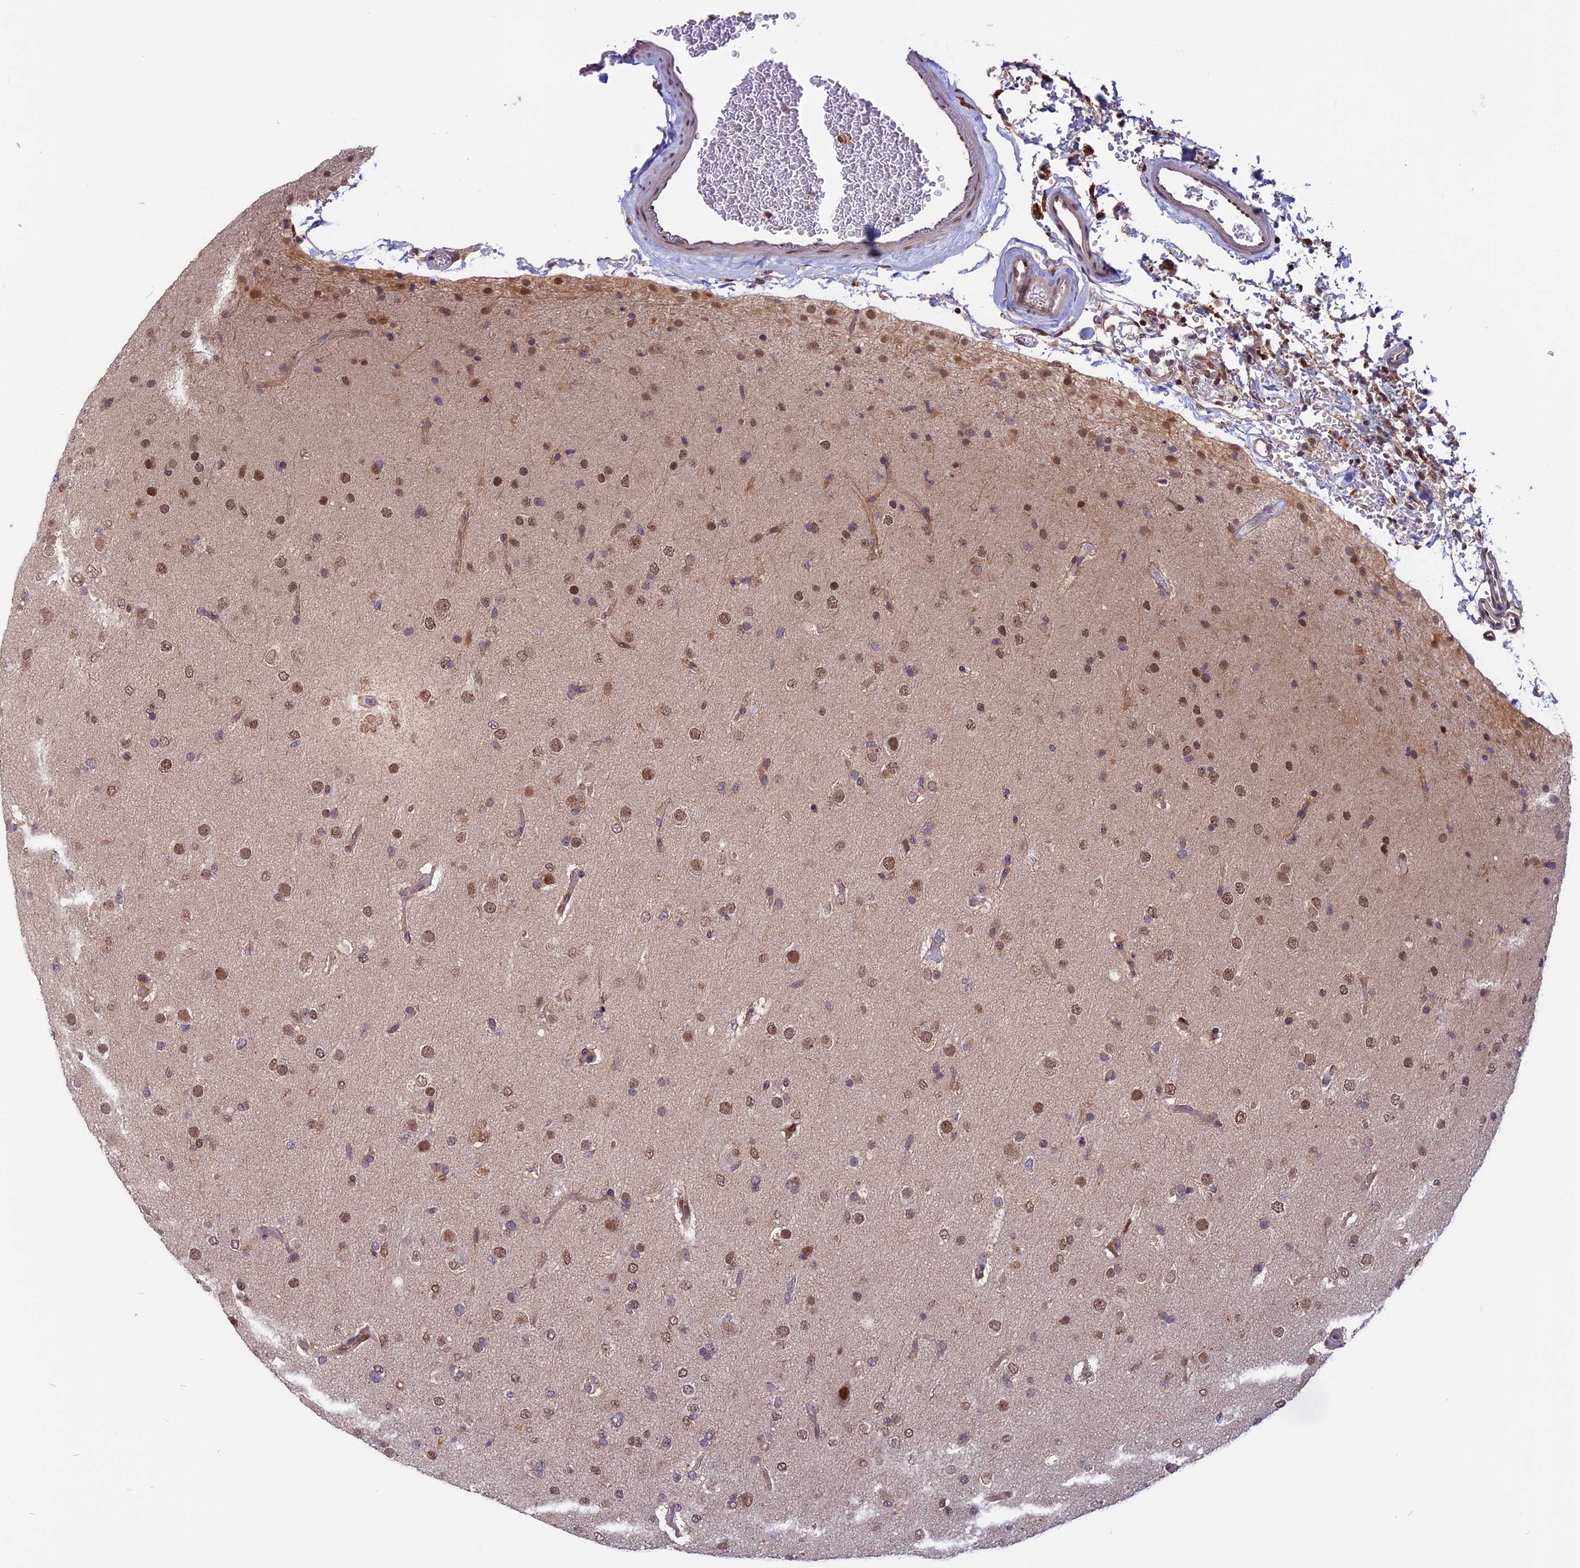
{"staining": {"intensity": "moderate", "quantity": ">75%", "location": "nuclear"}, "tissue": "glioma", "cell_type": "Tumor cells", "image_type": "cancer", "snomed": [{"axis": "morphology", "description": "Glioma, malignant, Low grade"}, {"axis": "topography", "description": "Brain"}], "caption": "Immunohistochemistry (IHC) of human malignant glioma (low-grade) shows medium levels of moderate nuclear positivity in about >75% of tumor cells.", "gene": "CCDC113", "patient": {"sex": "male", "age": 65}}